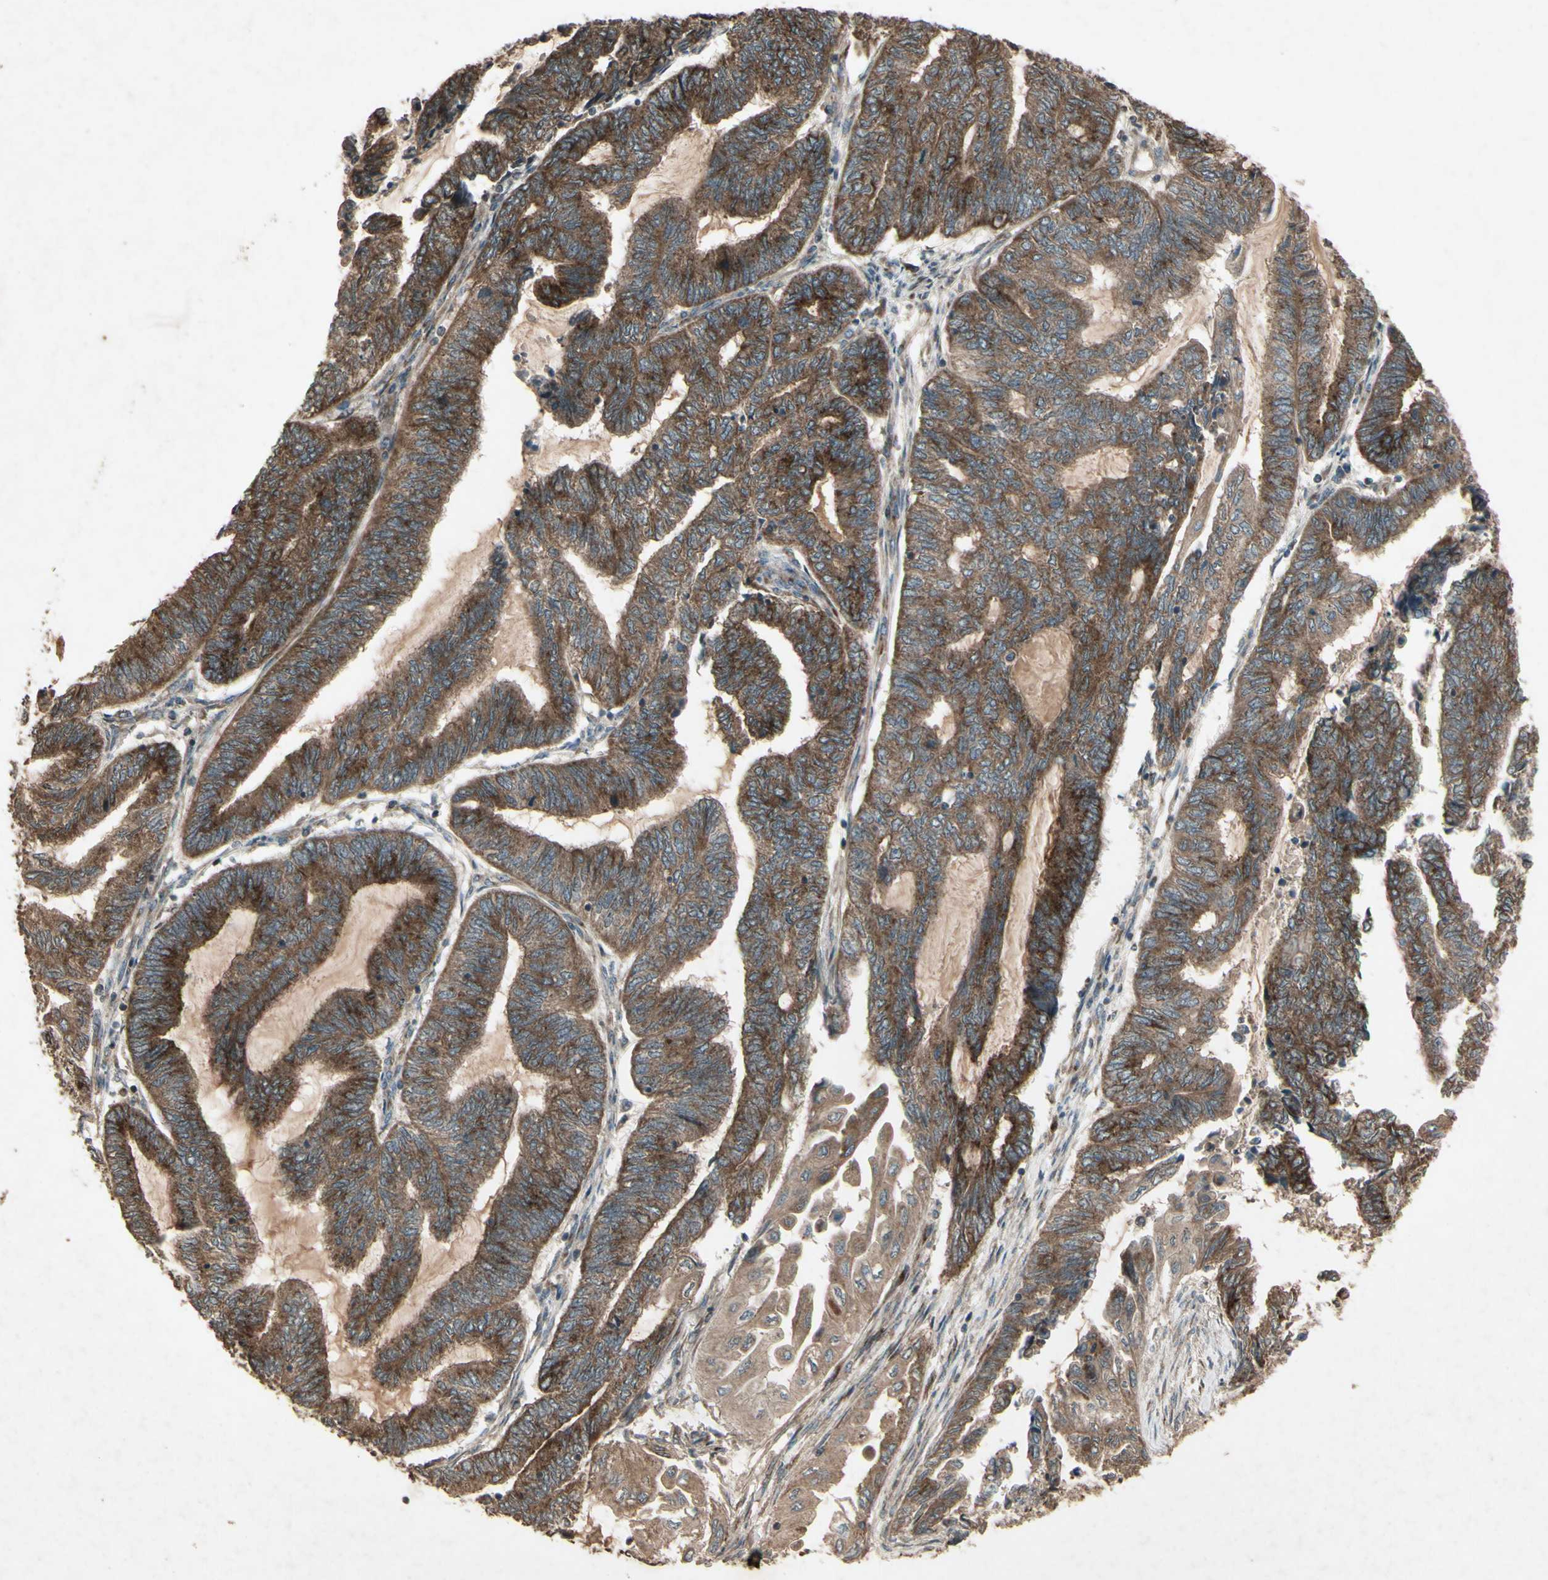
{"staining": {"intensity": "strong", "quantity": ">75%", "location": "cytoplasmic/membranous"}, "tissue": "endometrial cancer", "cell_type": "Tumor cells", "image_type": "cancer", "snomed": [{"axis": "morphology", "description": "Adenocarcinoma, NOS"}, {"axis": "topography", "description": "Uterus"}, {"axis": "topography", "description": "Endometrium"}], "caption": "Immunohistochemical staining of human adenocarcinoma (endometrial) shows strong cytoplasmic/membranous protein staining in approximately >75% of tumor cells.", "gene": "AP1G1", "patient": {"sex": "female", "age": 70}}